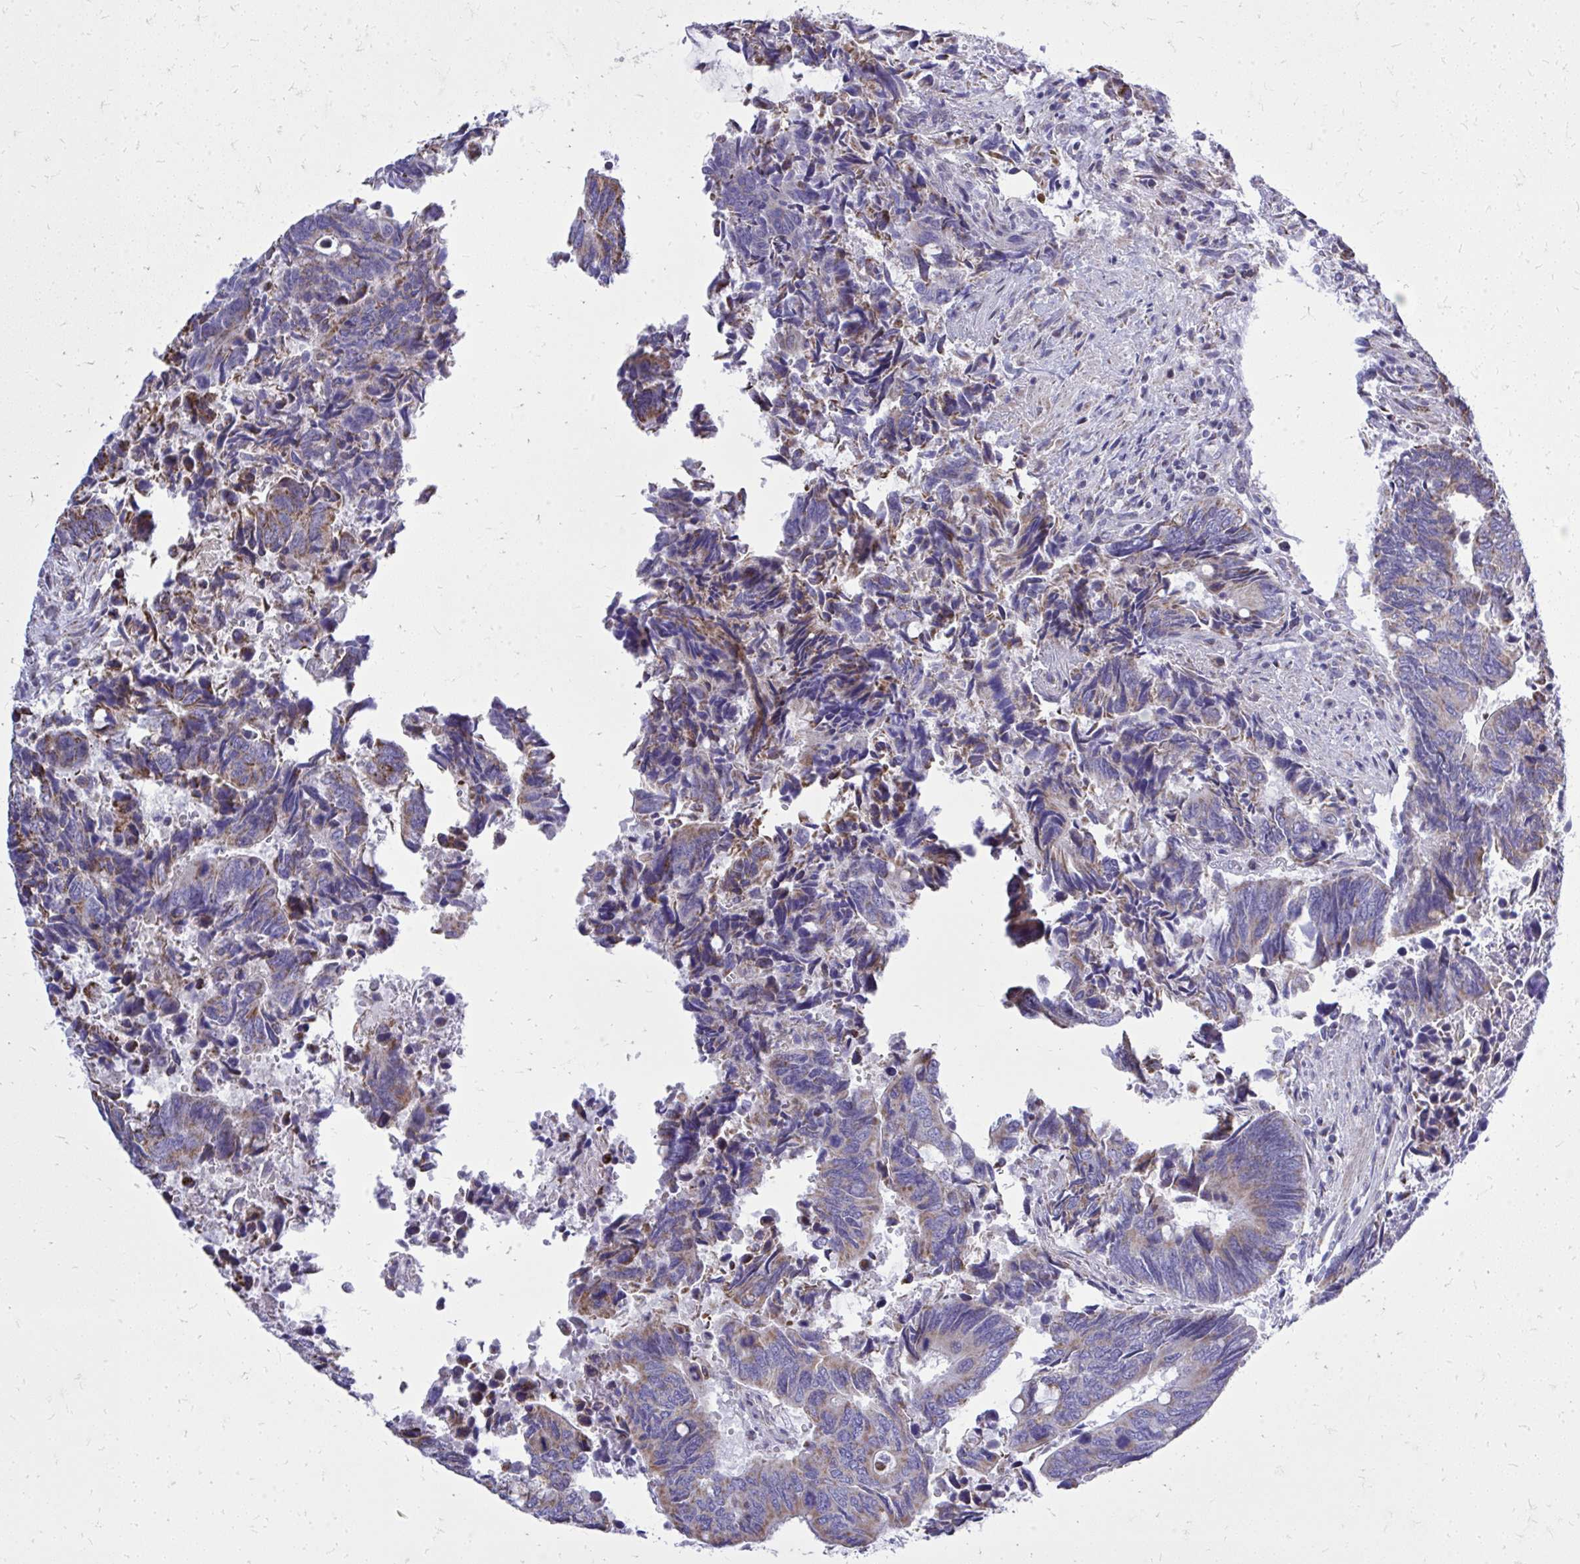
{"staining": {"intensity": "moderate", "quantity": "25%-75%", "location": "cytoplasmic/membranous"}, "tissue": "colorectal cancer", "cell_type": "Tumor cells", "image_type": "cancer", "snomed": [{"axis": "morphology", "description": "Adenocarcinoma, NOS"}, {"axis": "topography", "description": "Colon"}], "caption": "Protein staining of colorectal cancer (adenocarcinoma) tissue displays moderate cytoplasmic/membranous staining in approximately 25%-75% of tumor cells.", "gene": "ZNF362", "patient": {"sex": "male", "age": 87}}